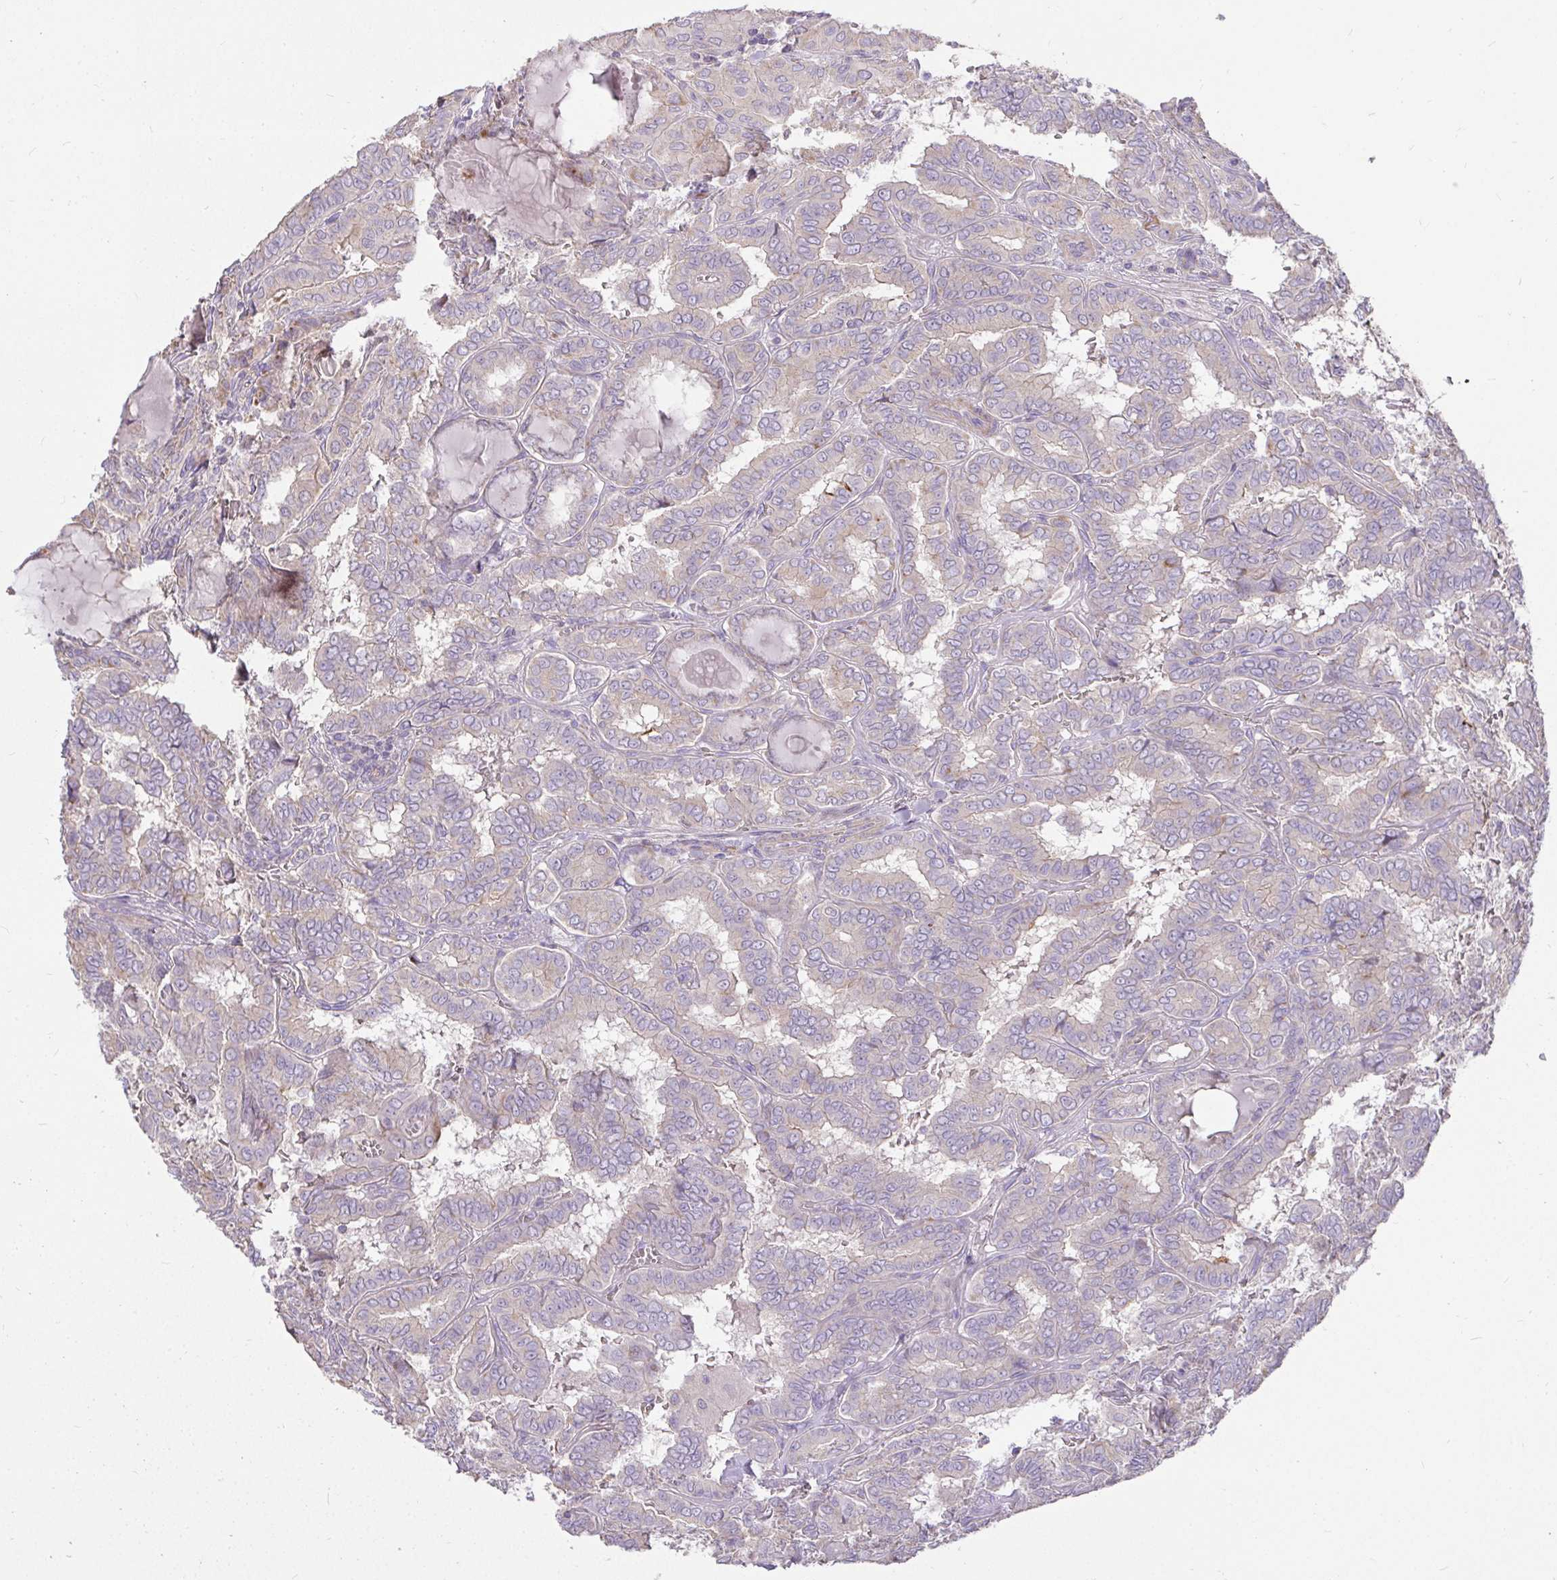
{"staining": {"intensity": "weak", "quantity": "<25%", "location": "cytoplasmic/membranous"}, "tissue": "thyroid cancer", "cell_type": "Tumor cells", "image_type": "cancer", "snomed": [{"axis": "morphology", "description": "Papillary adenocarcinoma, NOS"}, {"axis": "topography", "description": "Thyroid gland"}], "caption": "A high-resolution image shows IHC staining of thyroid papillary adenocarcinoma, which reveals no significant staining in tumor cells. (DAB (3,3'-diaminobenzidine) IHC, high magnification).", "gene": "STRIP1", "patient": {"sex": "female", "age": 46}}